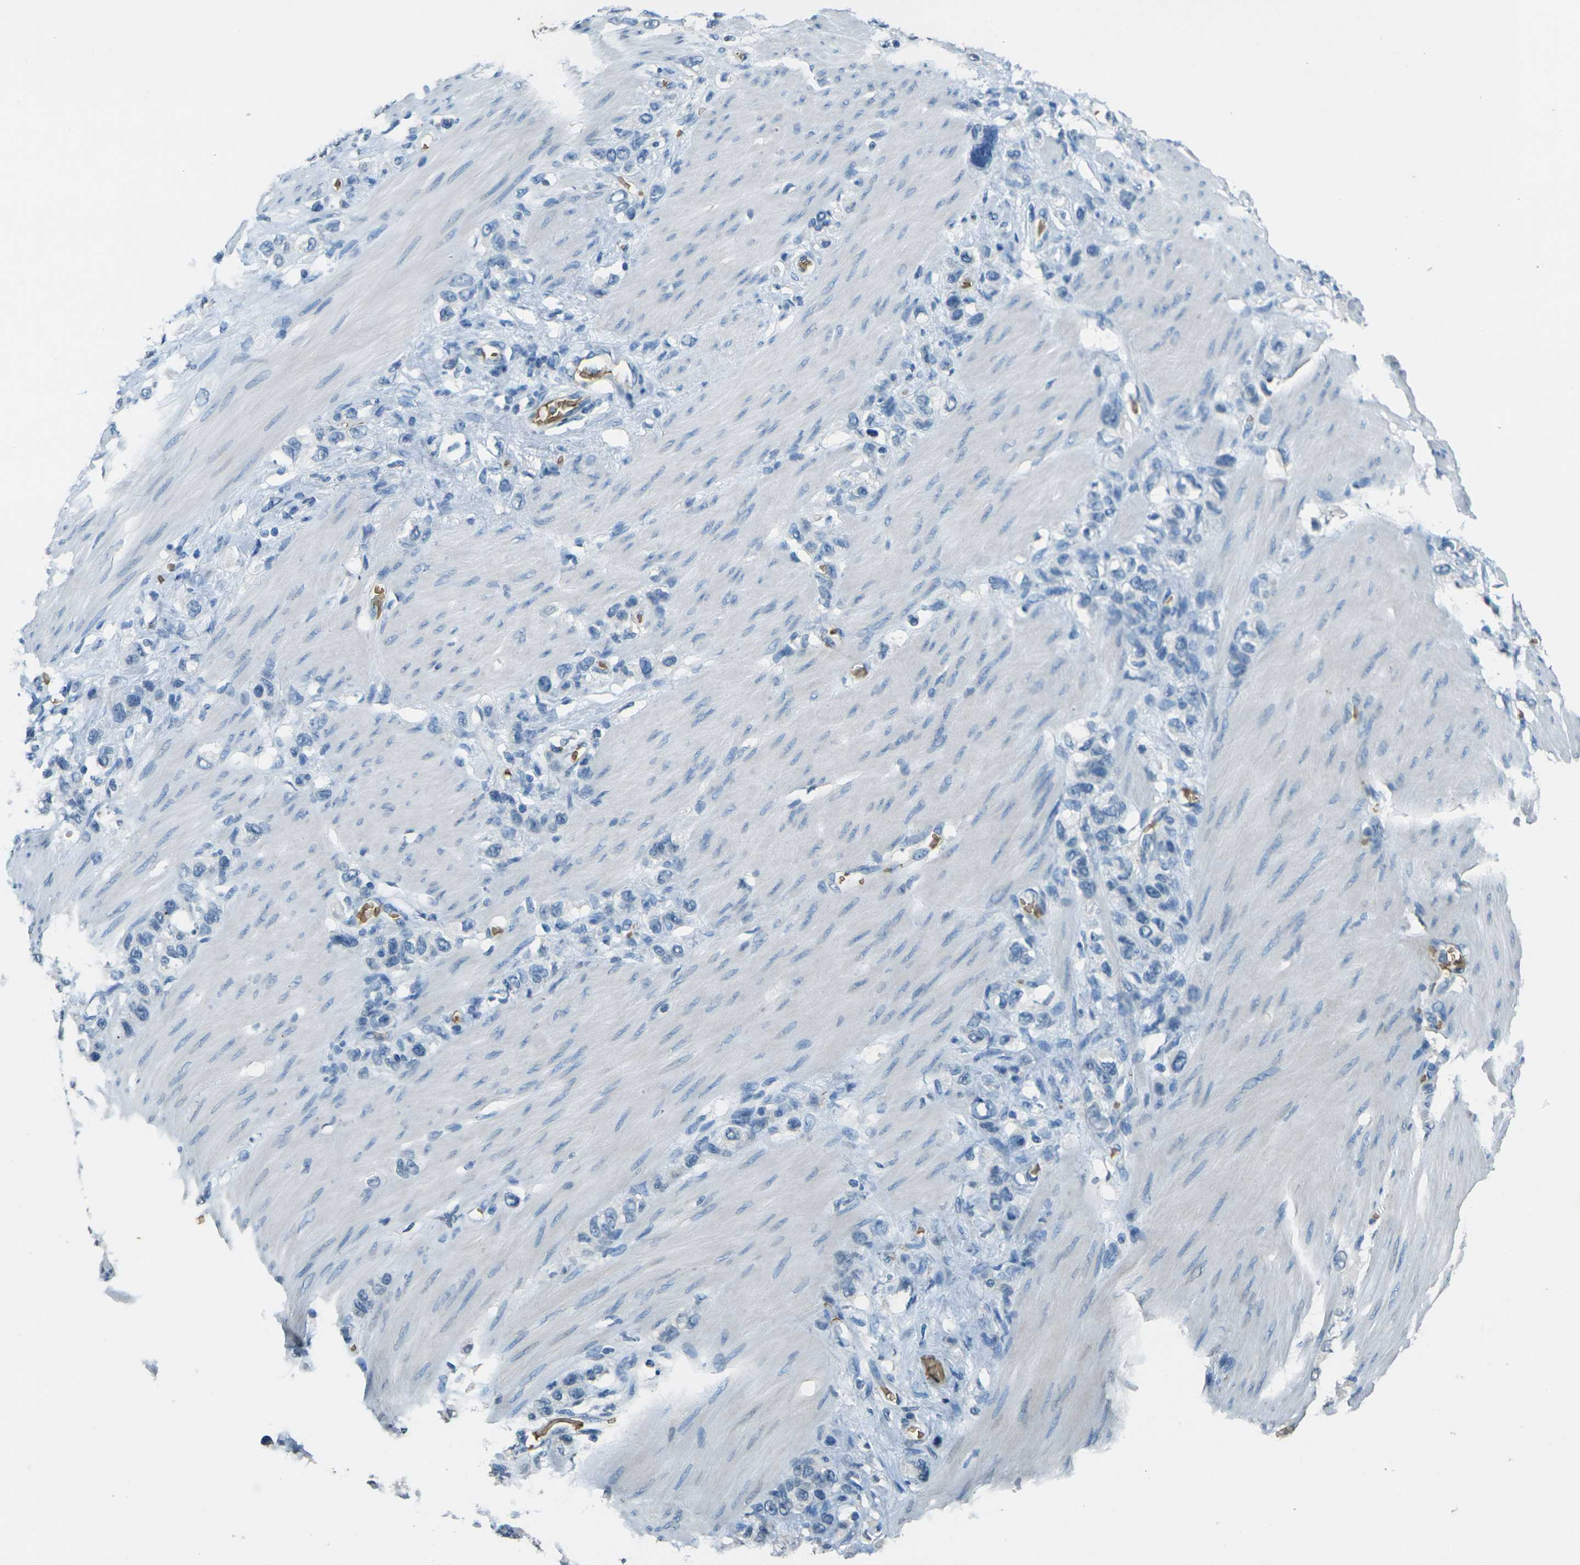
{"staining": {"intensity": "negative", "quantity": "none", "location": "none"}, "tissue": "stomach cancer", "cell_type": "Tumor cells", "image_type": "cancer", "snomed": [{"axis": "morphology", "description": "Adenocarcinoma, NOS"}, {"axis": "morphology", "description": "Adenocarcinoma, High grade"}, {"axis": "topography", "description": "Stomach, upper"}, {"axis": "topography", "description": "Stomach, lower"}], "caption": "This image is of stomach cancer (adenocarcinoma) stained with immunohistochemistry (IHC) to label a protein in brown with the nuclei are counter-stained blue. There is no positivity in tumor cells. Brightfield microscopy of immunohistochemistry stained with DAB (3,3'-diaminobenzidine) (brown) and hematoxylin (blue), captured at high magnification.", "gene": "HBB", "patient": {"sex": "female", "age": 65}}